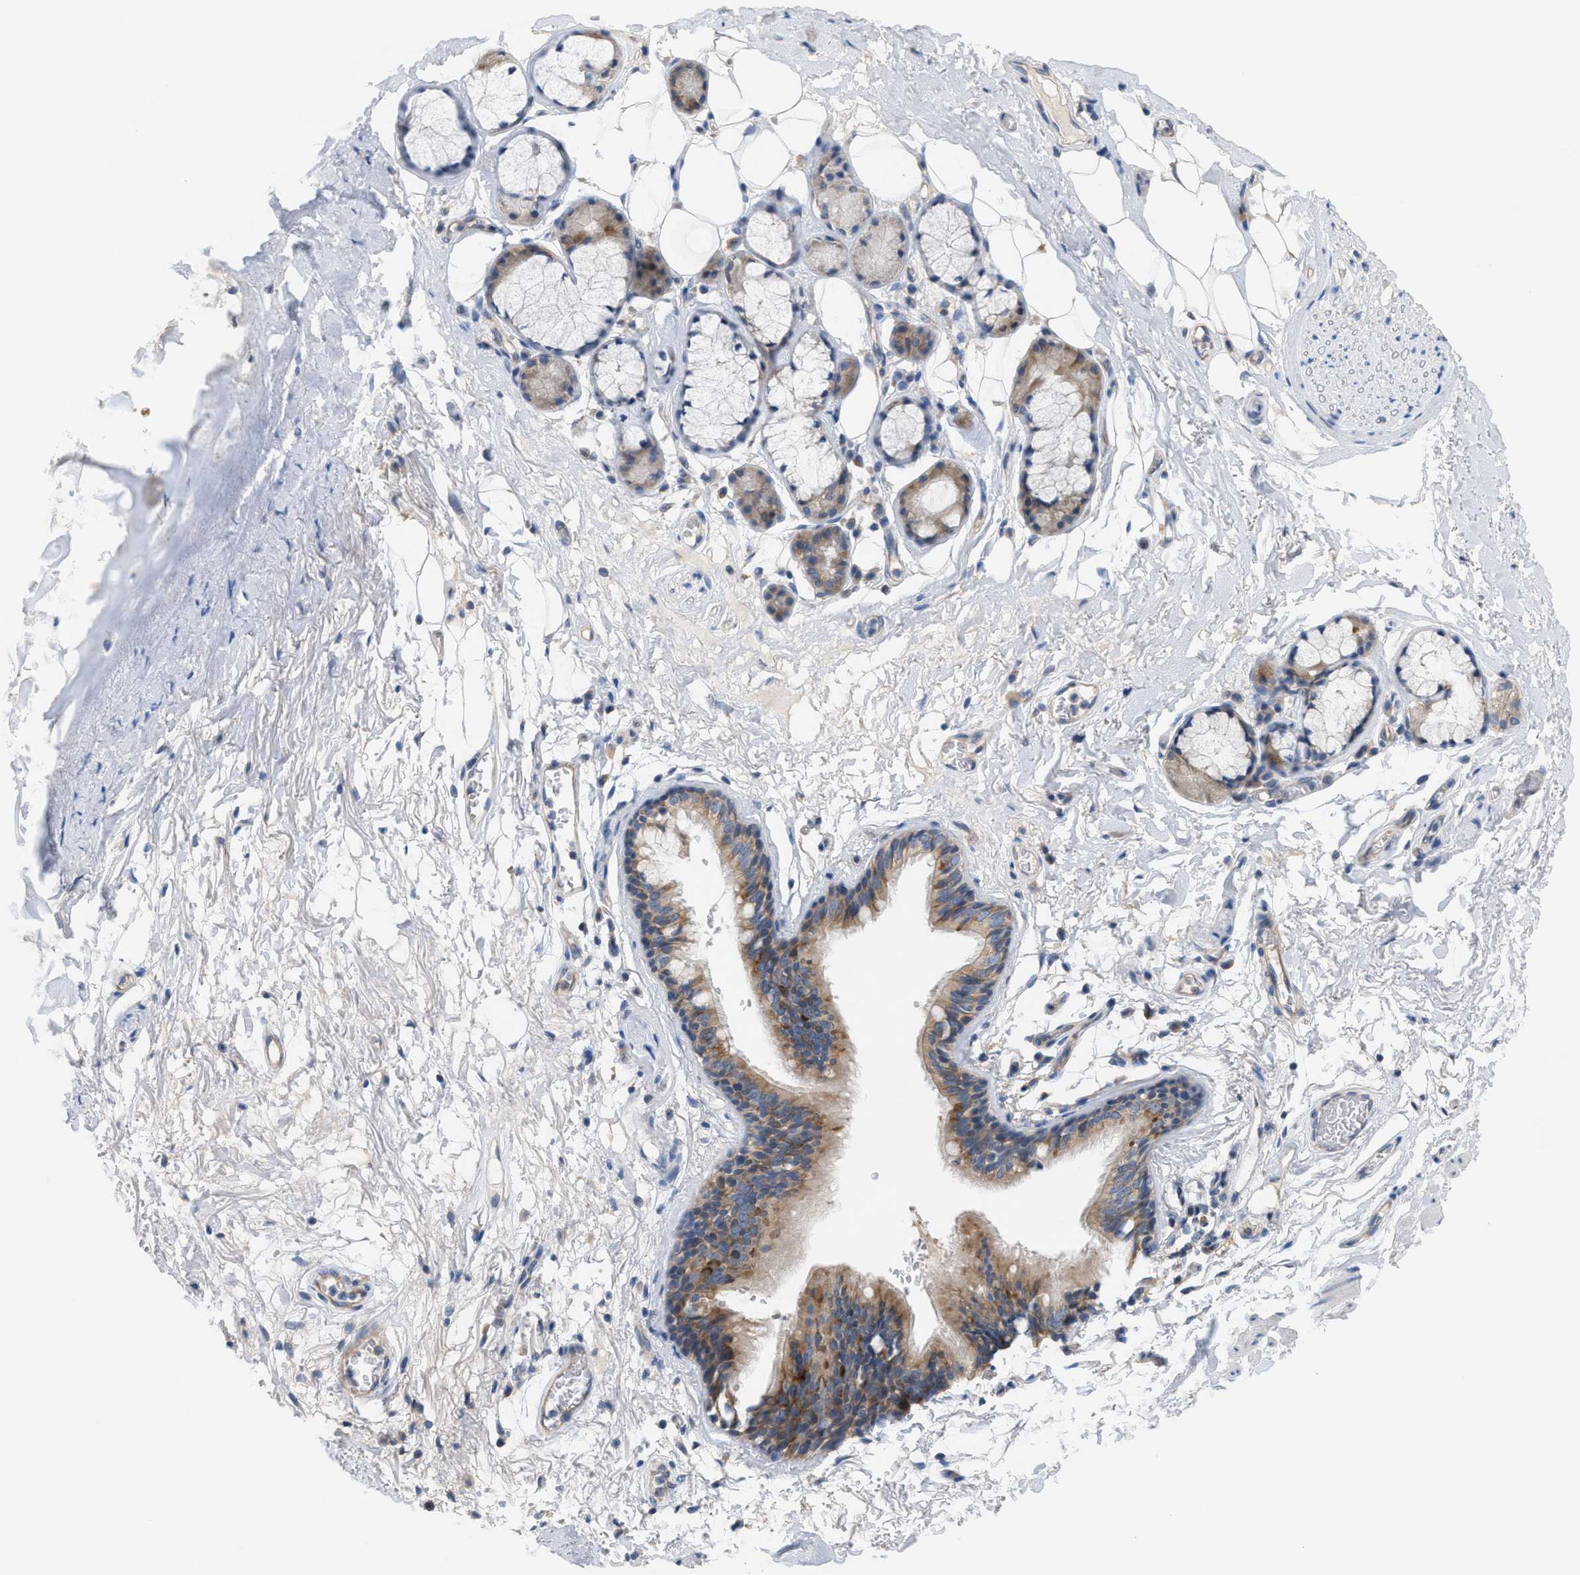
{"staining": {"intensity": "moderate", "quantity": ">75%", "location": "cytoplasmic/membranous"}, "tissue": "bronchus", "cell_type": "Respiratory epithelial cells", "image_type": "normal", "snomed": [{"axis": "morphology", "description": "Normal tissue, NOS"}, {"axis": "topography", "description": "Cartilage tissue"}], "caption": "Respiratory epithelial cells show medium levels of moderate cytoplasmic/membranous staining in about >75% of cells in benign human bronchus. (brown staining indicates protein expression, while blue staining denotes nuclei).", "gene": "UBAP2", "patient": {"sex": "female", "age": 63}}